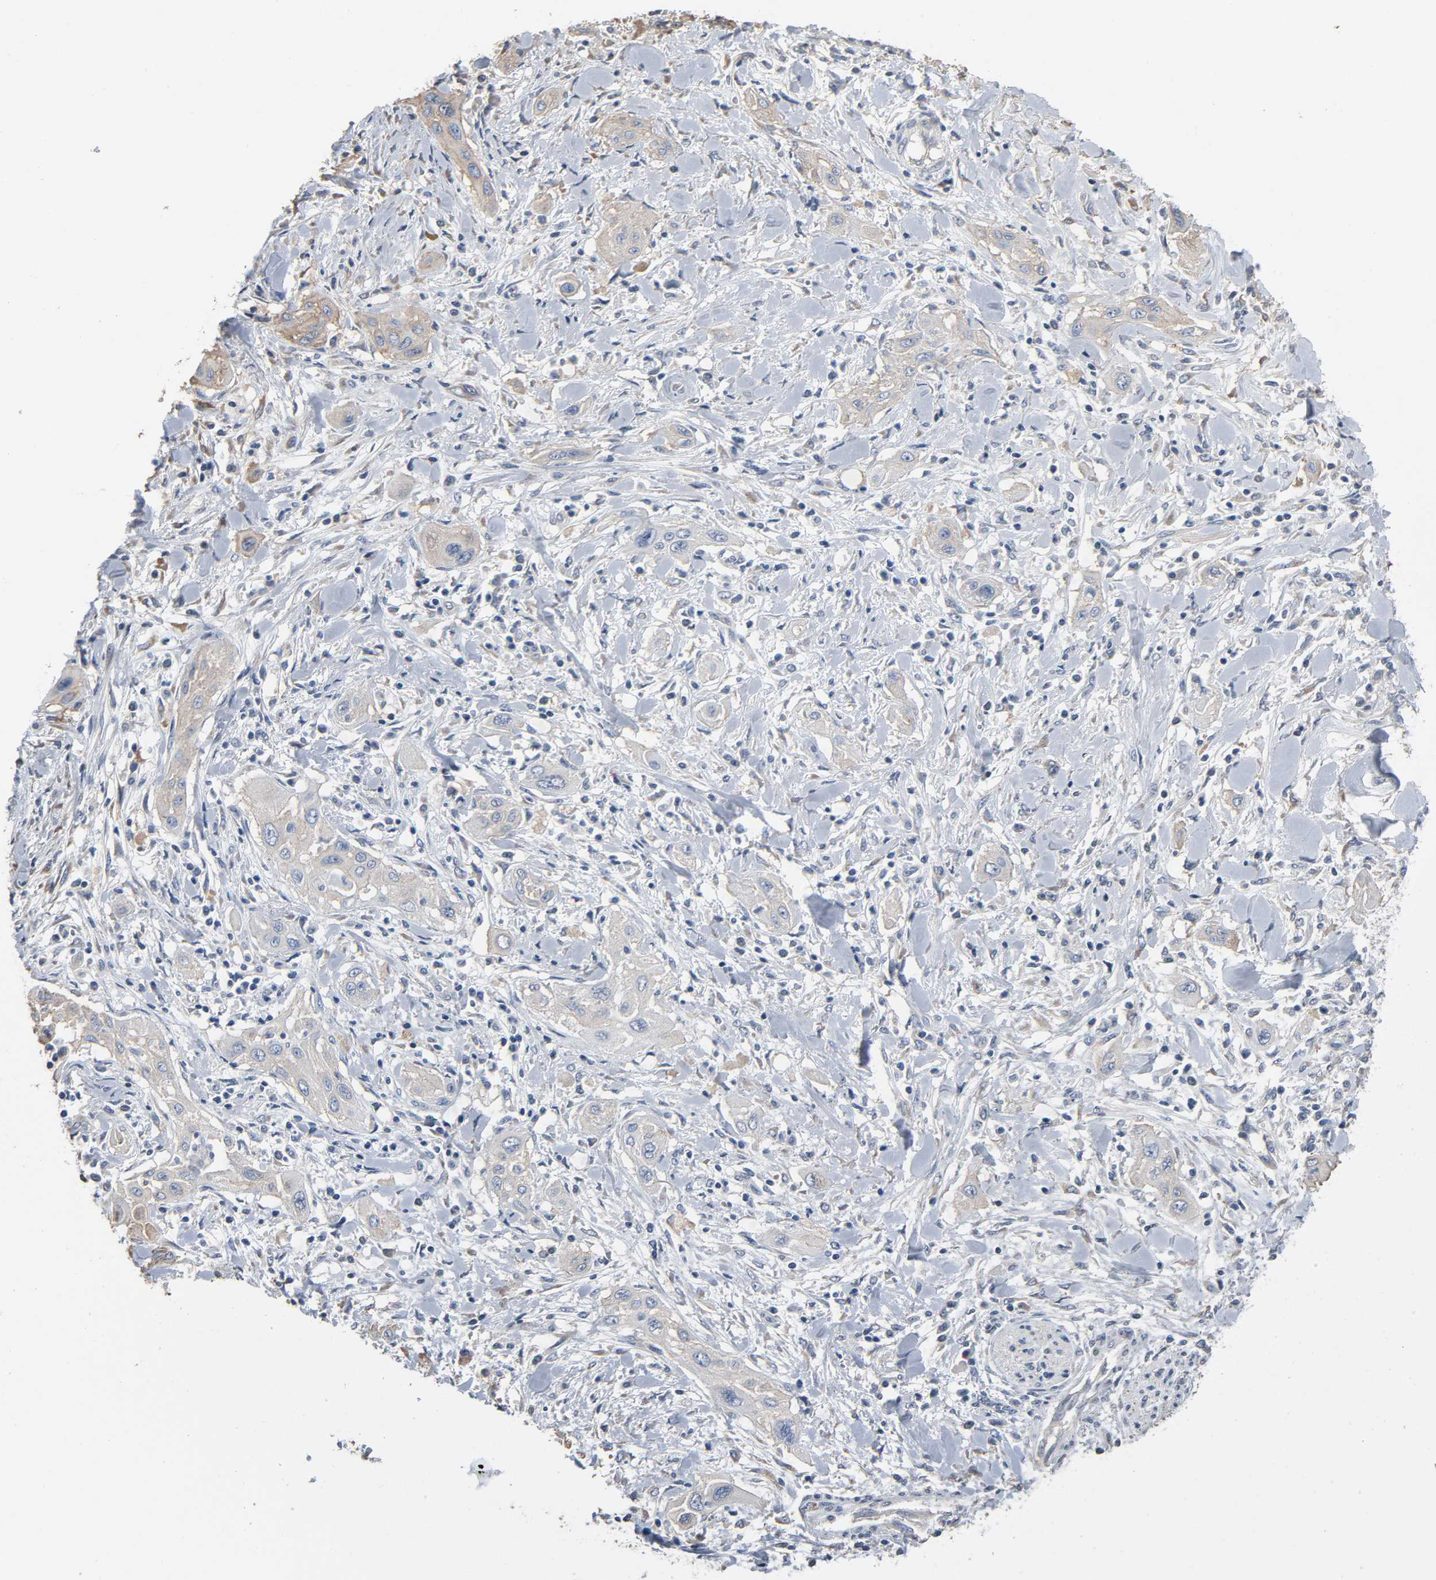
{"staining": {"intensity": "weak", "quantity": "<25%", "location": "cytoplasmic/membranous"}, "tissue": "lung cancer", "cell_type": "Tumor cells", "image_type": "cancer", "snomed": [{"axis": "morphology", "description": "Squamous cell carcinoma, NOS"}, {"axis": "topography", "description": "Lung"}], "caption": "Immunohistochemistry (IHC) photomicrograph of neoplastic tissue: human lung cancer stained with DAB demonstrates no significant protein staining in tumor cells.", "gene": "SOX6", "patient": {"sex": "female", "age": 47}}